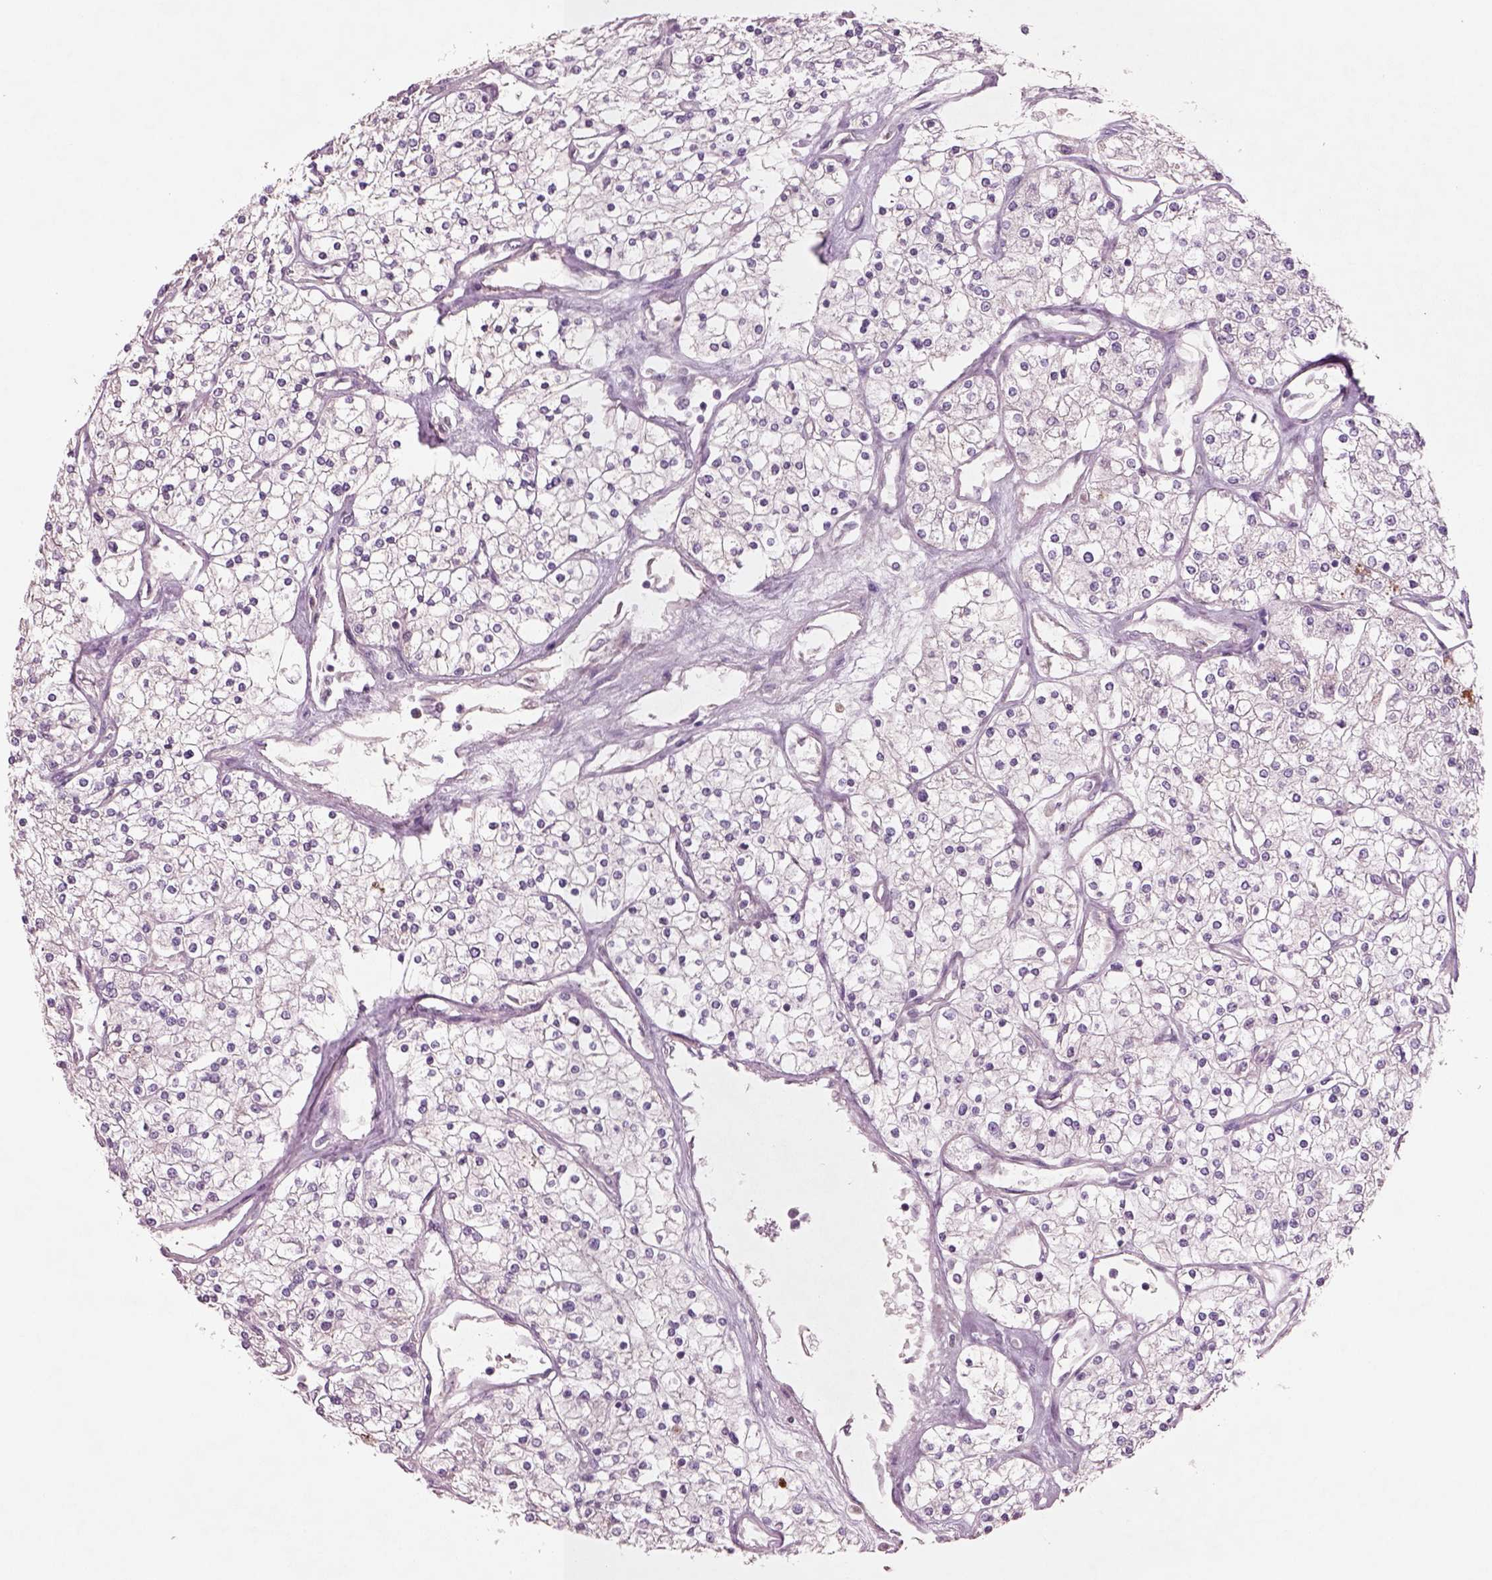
{"staining": {"intensity": "negative", "quantity": "none", "location": "none"}, "tissue": "renal cancer", "cell_type": "Tumor cells", "image_type": "cancer", "snomed": [{"axis": "morphology", "description": "Adenocarcinoma, NOS"}, {"axis": "topography", "description": "Kidney"}], "caption": "There is no significant expression in tumor cells of adenocarcinoma (renal).", "gene": "DUOXA2", "patient": {"sex": "male", "age": 80}}